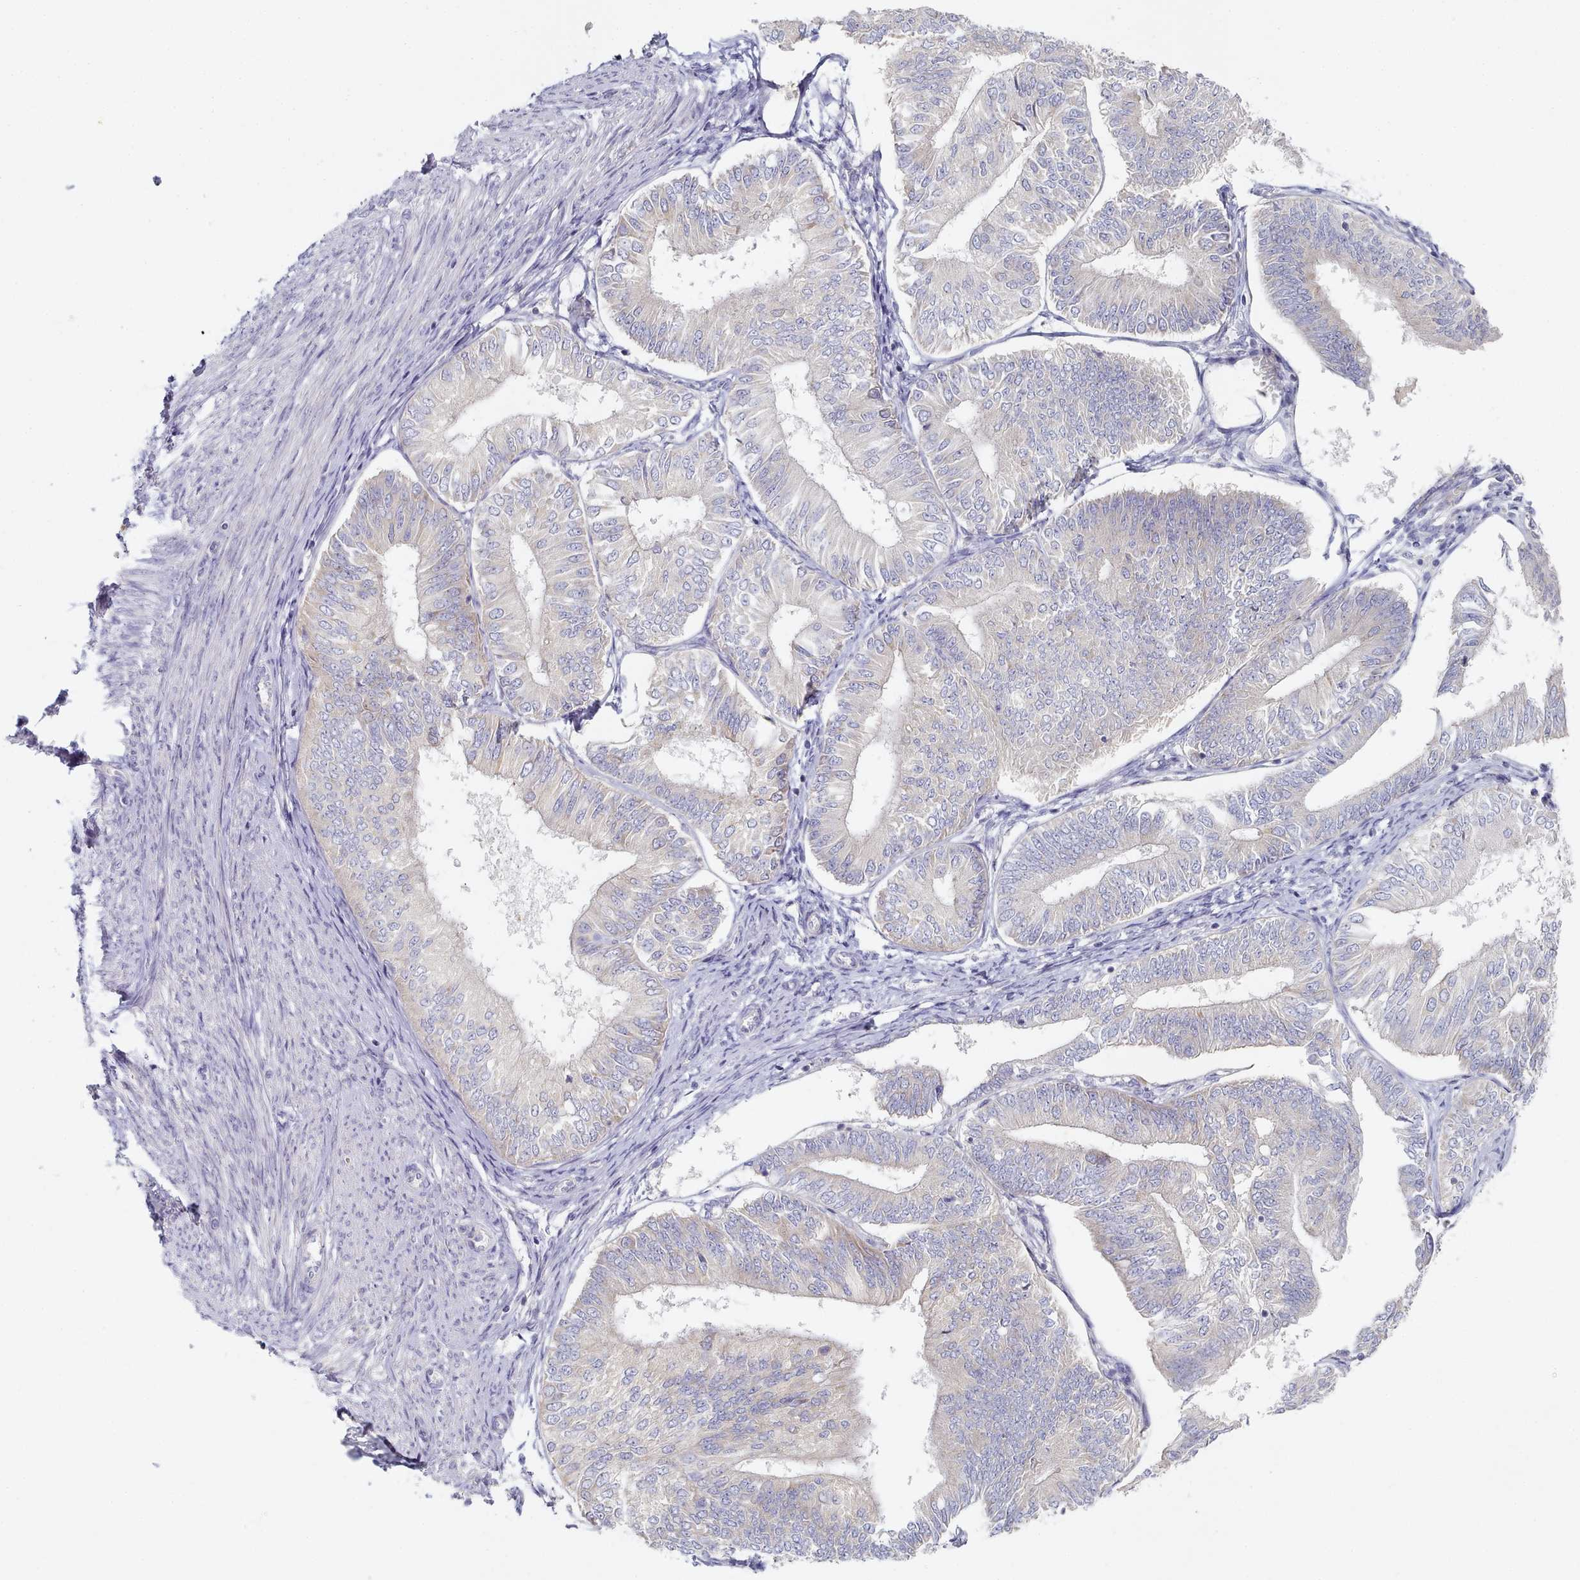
{"staining": {"intensity": "negative", "quantity": "none", "location": "none"}, "tissue": "endometrial cancer", "cell_type": "Tumor cells", "image_type": "cancer", "snomed": [{"axis": "morphology", "description": "Adenocarcinoma, NOS"}, {"axis": "topography", "description": "Endometrium"}], "caption": "Immunohistochemical staining of human endometrial cancer demonstrates no significant positivity in tumor cells. (DAB (3,3'-diaminobenzidine) immunohistochemistry (IHC) with hematoxylin counter stain).", "gene": "TYW1B", "patient": {"sex": "female", "age": 58}}